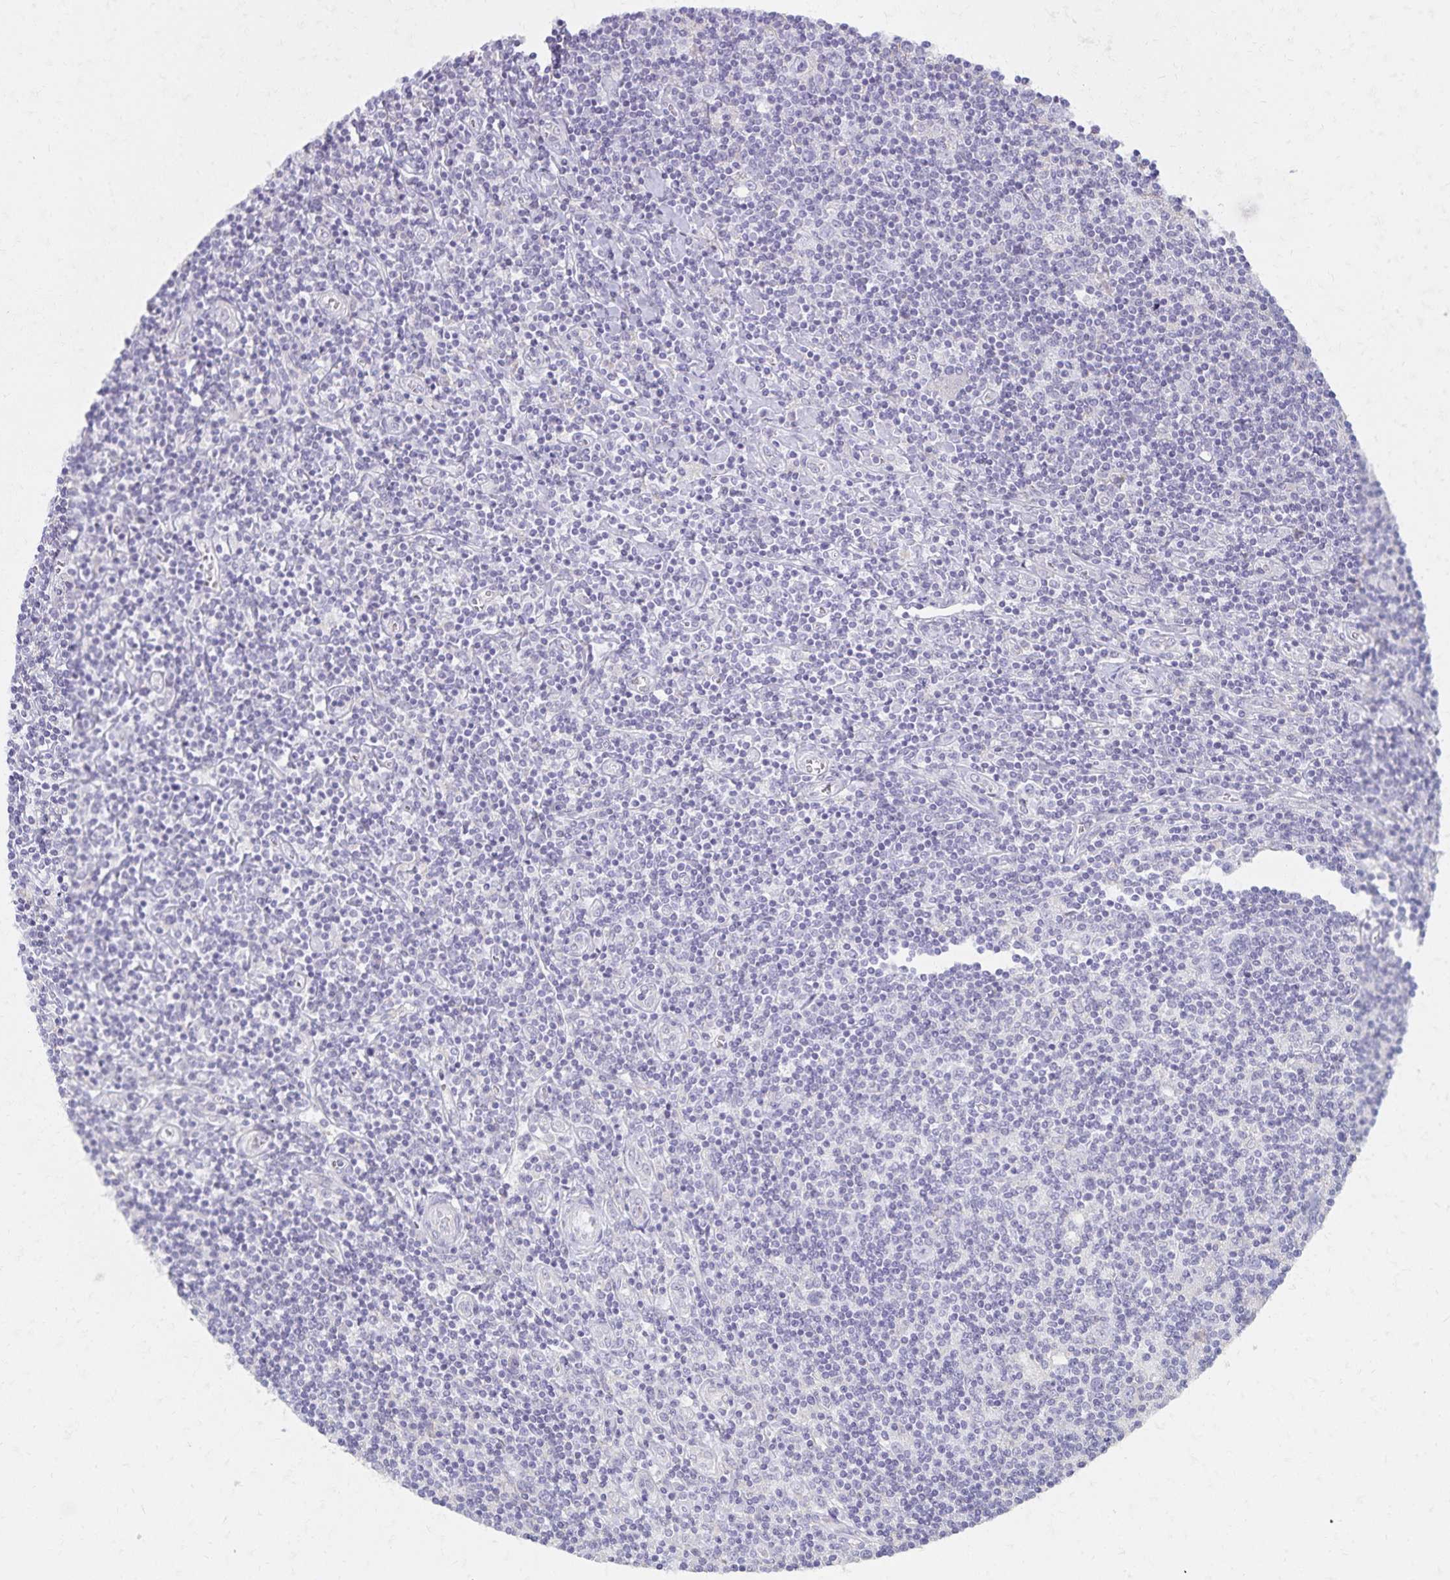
{"staining": {"intensity": "negative", "quantity": "none", "location": "none"}, "tissue": "lymphoma", "cell_type": "Tumor cells", "image_type": "cancer", "snomed": [{"axis": "morphology", "description": "Hodgkin's disease, NOS"}, {"axis": "topography", "description": "Lymph node"}], "caption": "High magnification brightfield microscopy of Hodgkin's disease stained with DAB (3,3'-diaminobenzidine) (brown) and counterstained with hematoxylin (blue): tumor cells show no significant staining. (DAB (3,3'-diaminobenzidine) immunohistochemistry (IHC) visualized using brightfield microscopy, high magnification).", "gene": "KISS1", "patient": {"sex": "male", "age": 40}}